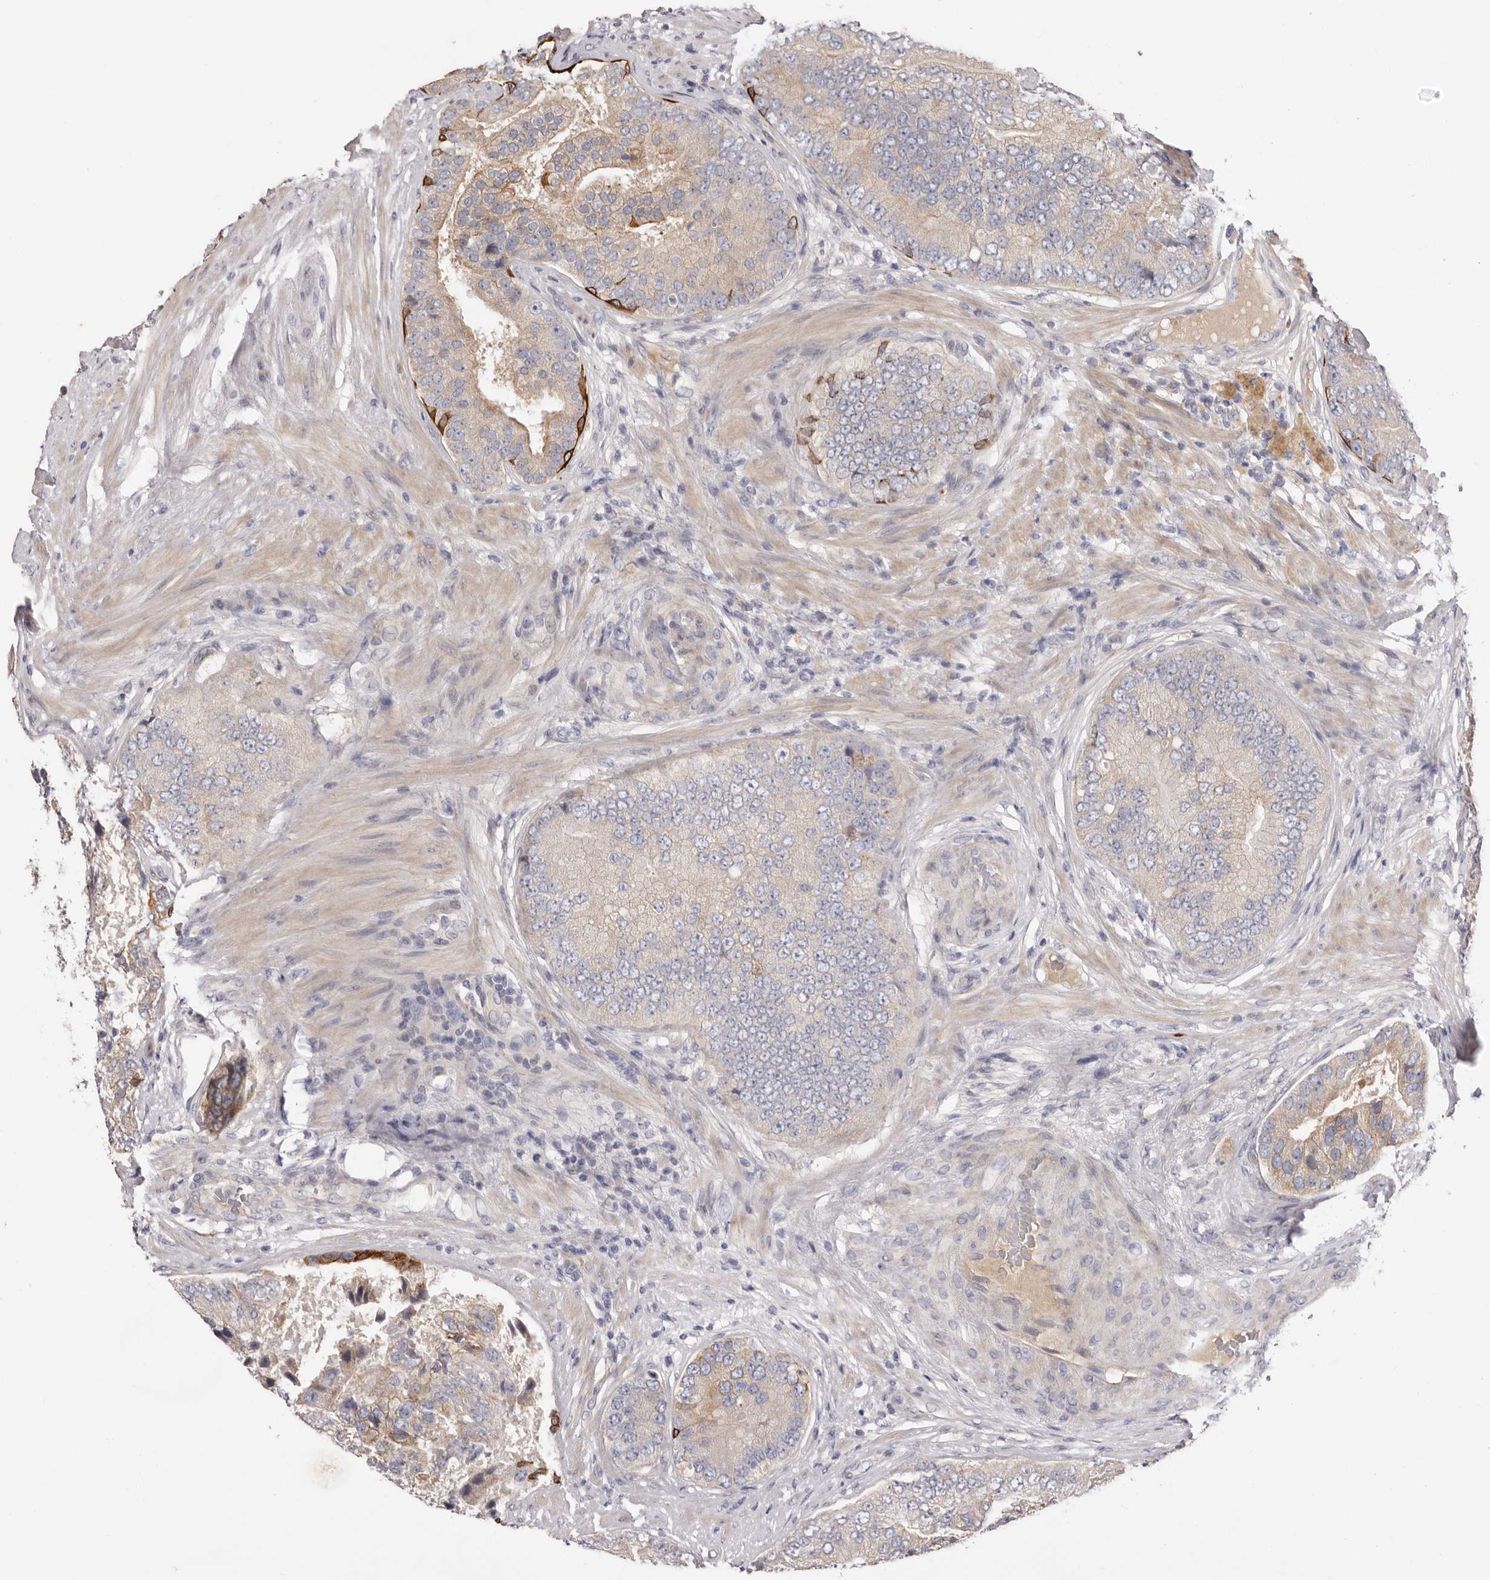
{"staining": {"intensity": "weak", "quantity": "<25%", "location": "cytoplasmic/membranous"}, "tissue": "prostate cancer", "cell_type": "Tumor cells", "image_type": "cancer", "snomed": [{"axis": "morphology", "description": "Adenocarcinoma, High grade"}, {"axis": "topography", "description": "Prostate"}], "caption": "An IHC image of prostate cancer is shown. There is no staining in tumor cells of prostate cancer.", "gene": "STK16", "patient": {"sex": "male", "age": 70}}